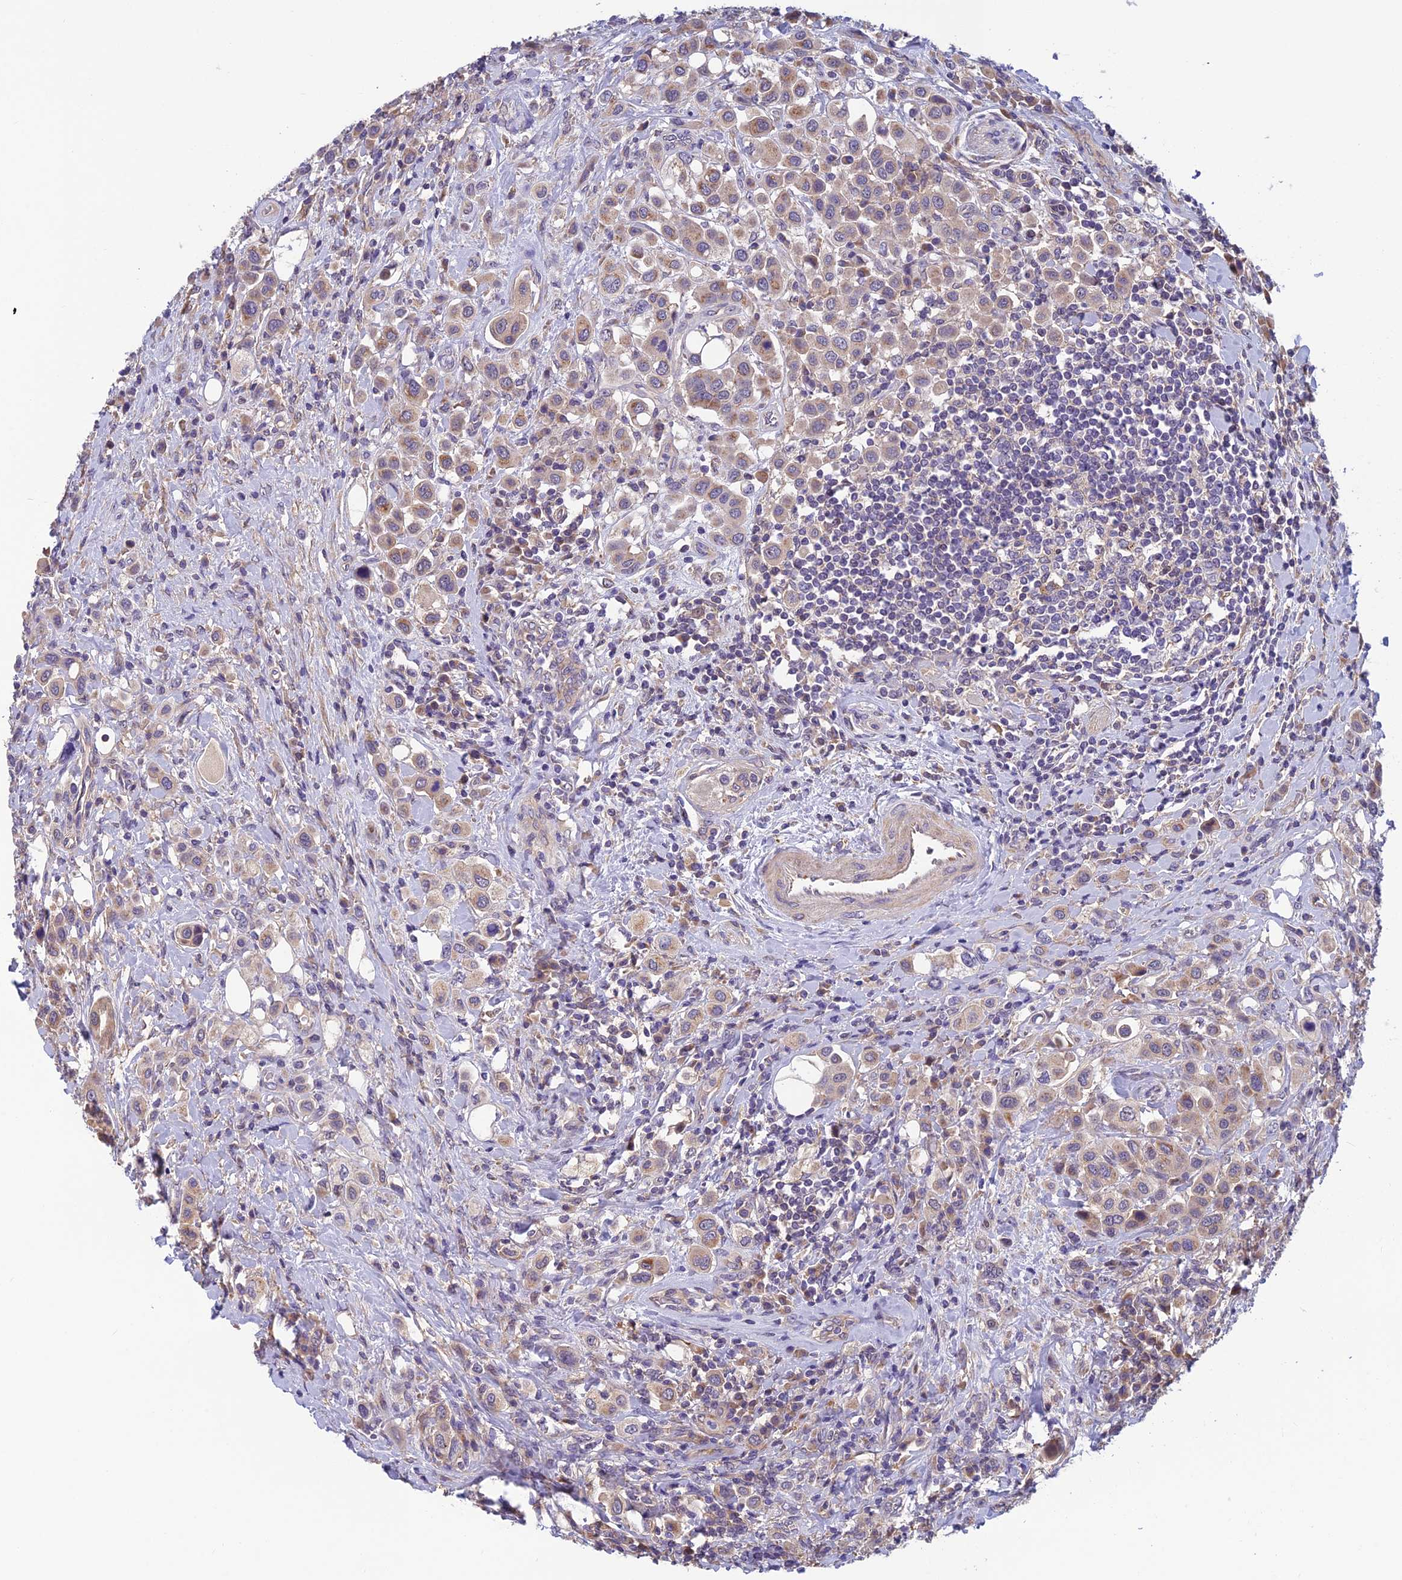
{"staining": {"intensity": "weak", "quantity": "25%-75%", "location": "cytoplasmic/membranous"}, "tissue": "urothelial cancer", "cell_type": "Tumor cells", "image_type": "cancer", "snomed": [{"axis": "morphology", "description": "Urothelial carcinoma, High grade"}, {"axis": "topography", "description": "Urinary bladder"}], "caption": "Immunohistochemical staining of urothelial carcinoma (high-grade) reveals weak cytoplasmic/membranous protein expression in about 25%-75% of tumor cells. (DAB (3,3'-diaminobenzidine) = brown stain, brightfield microscopy at high magnification).", "gene": "HECA", "patient": {"sex": "male", "age": 50}}